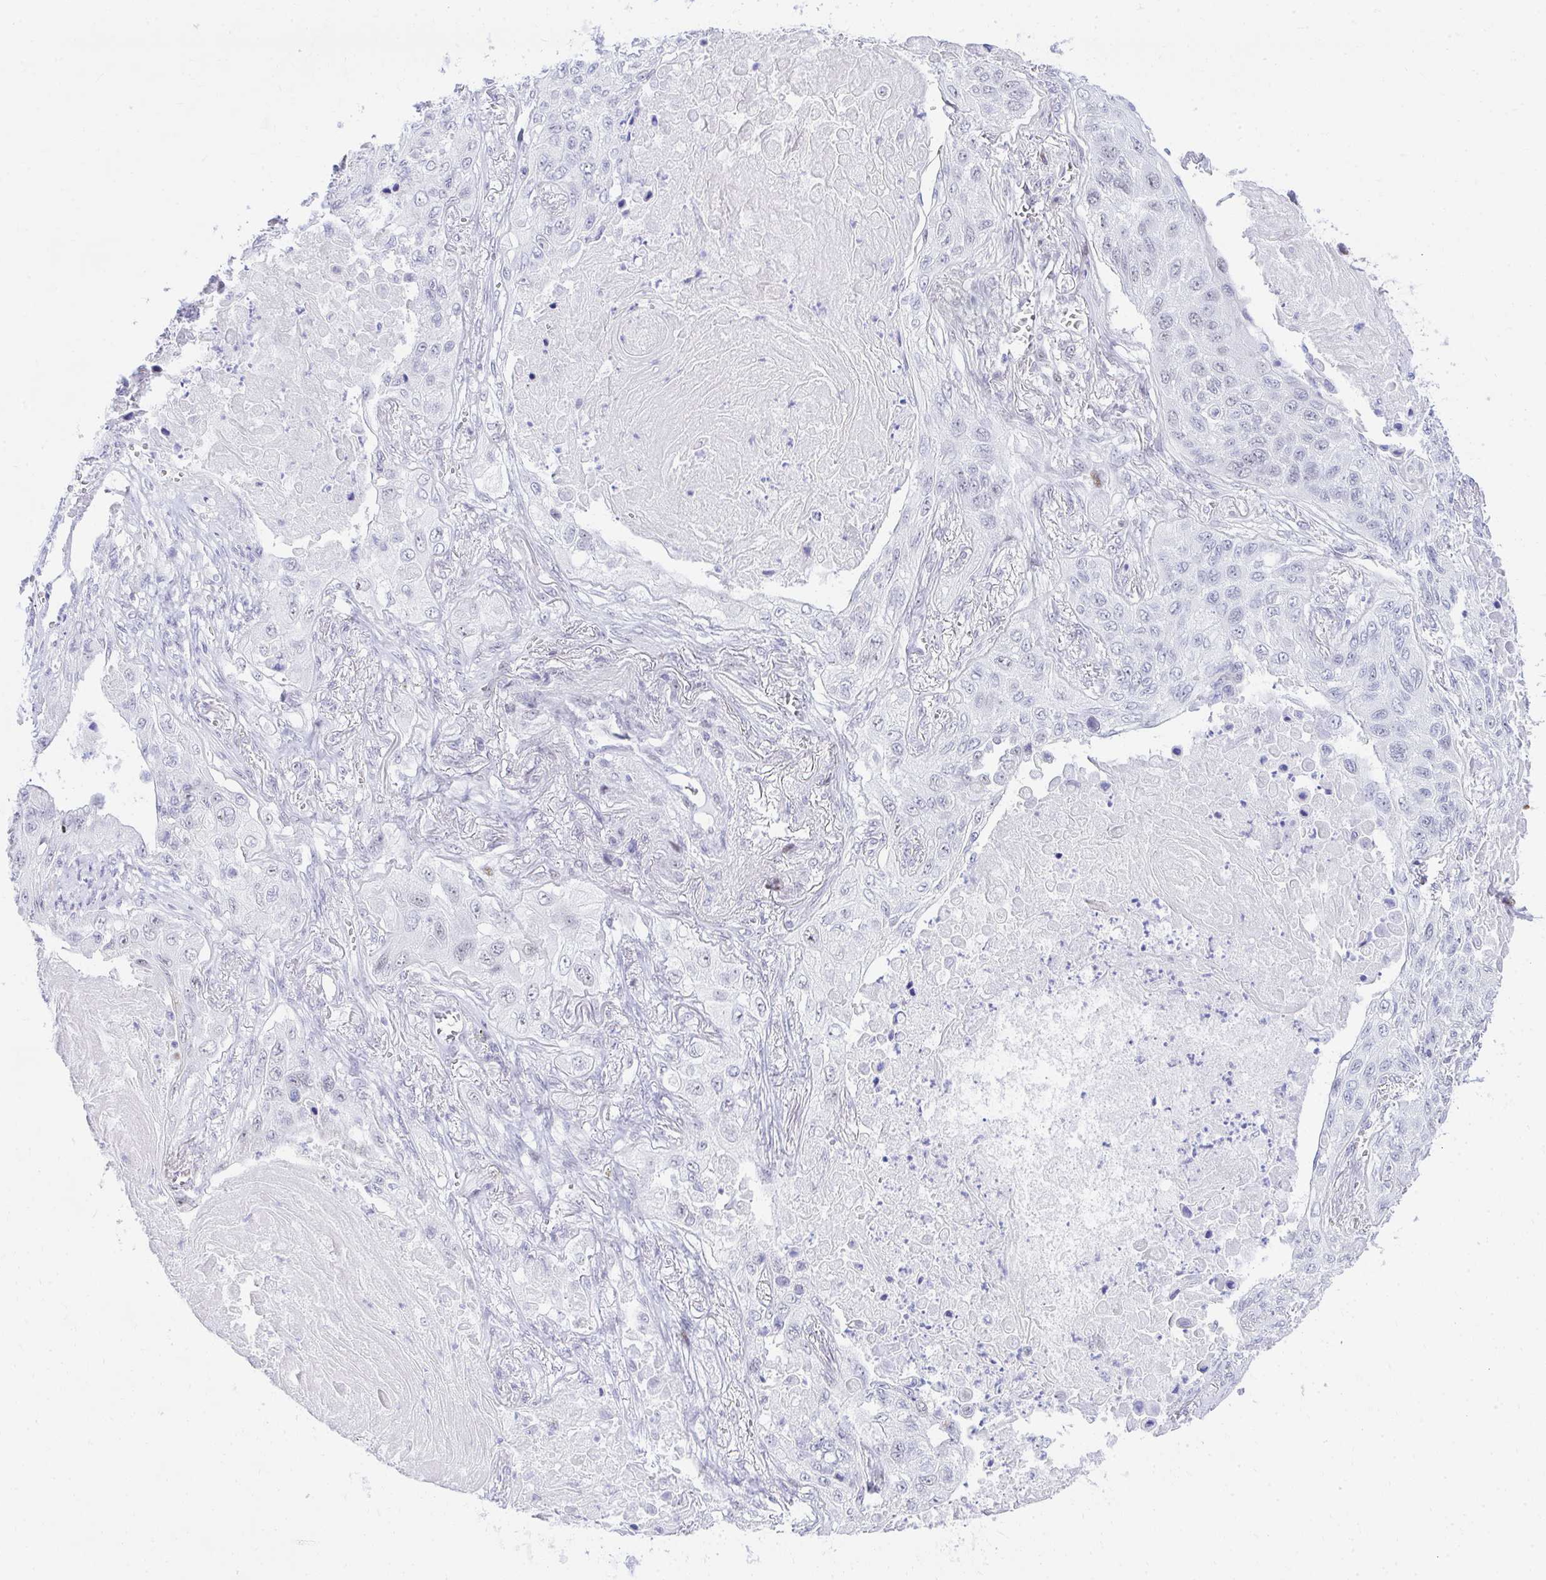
{"staining": {"intensity": "negative", "quantity": "none", "location": "none"}, "tissue": "lung cancer", "cell_type": "Tumor cells", "image_type": "cancer", "snomed": [{"axis": "morphology", "description": "Squamous cell carcinoma, NOS"}, {"axis": "topography", "description": "Lung"}], "caption": "IHC of lung cancer demonstrates no staining in tumor cells. (IHC, brightfield microscopy, high magnification).", "gene": "GLDN", "patient": {"sex": "male", "age": 75}}